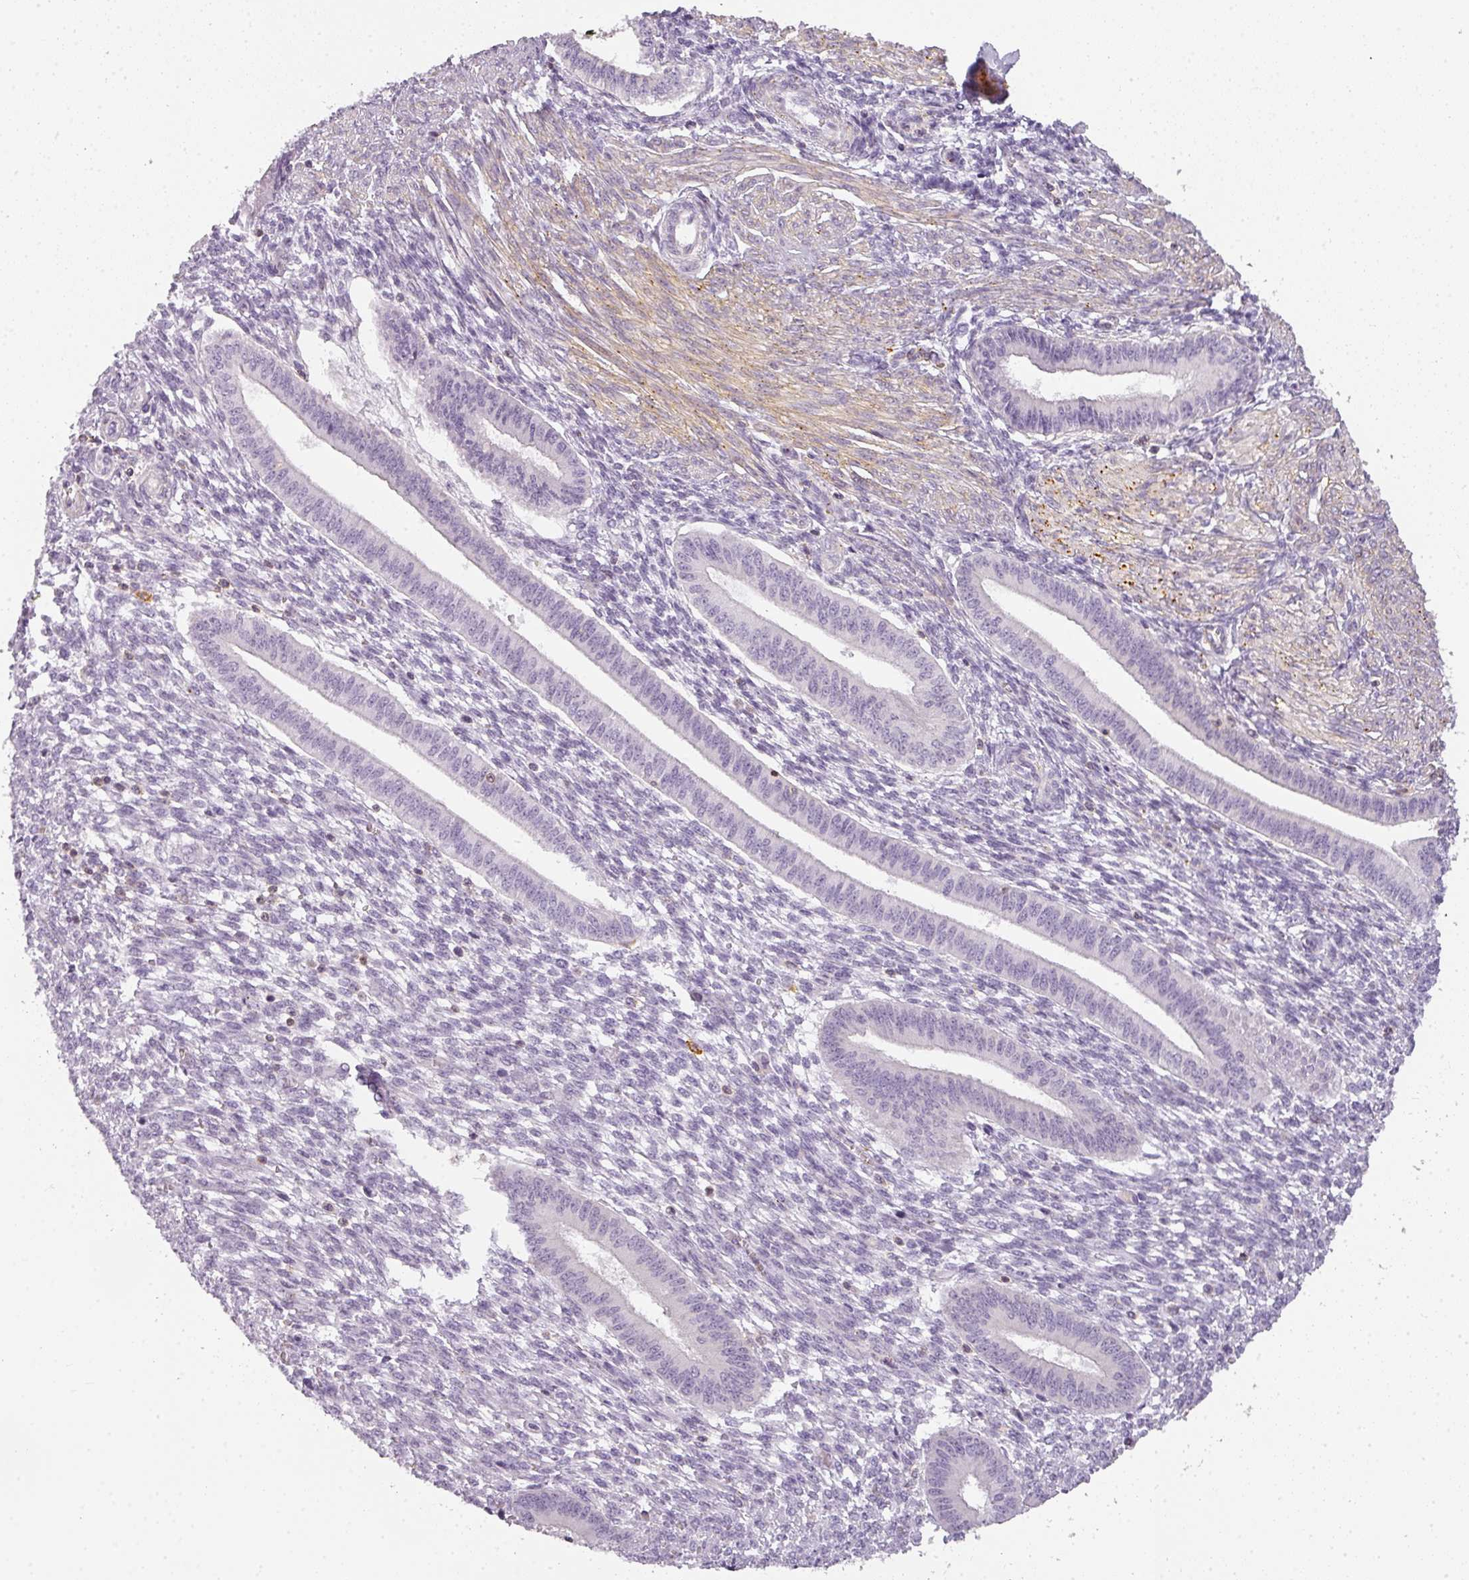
{"staining": {"intensity": "negative", "quantity": "none", "location": "none"}, "tissue": "endometrium", "cell_type": "Cells in endometrial stroma", "image_type": "normal", "snomed": [{"axis": "morphology", "description": "Normal tissue, NOS"}, {"axis": "topography", "description": "Endometrium"}], "caption": "DAB immunohistochemical staining of normal endometrium demonstrates no significant staining in cells in endometrial stroma.", "gene": "TMEM42", "patient": {"sex": "female", "age": 36}}